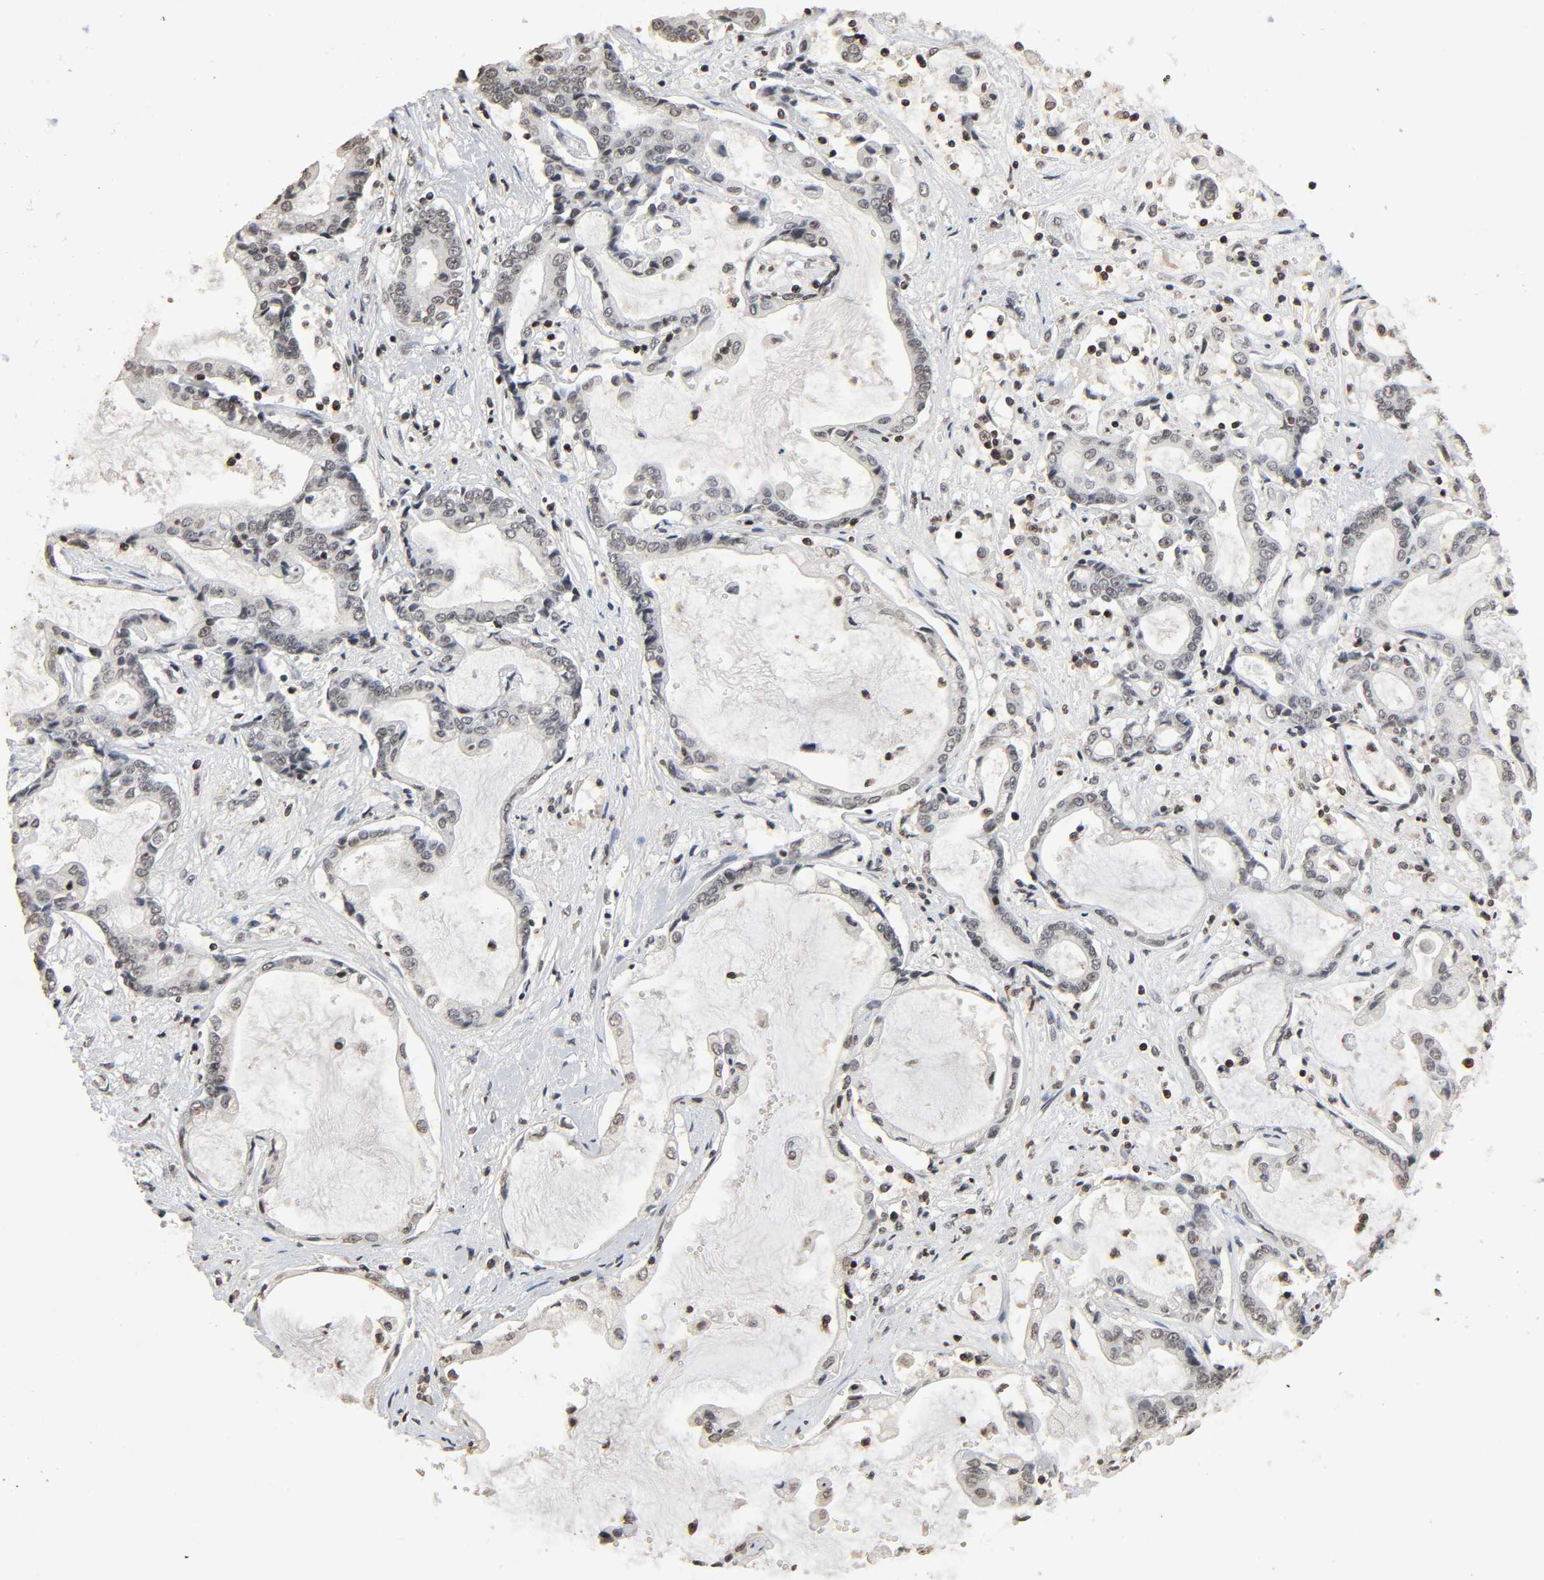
{"staining": {"intensity": "negative", "quantity": "none", "location": "none"}, "tissue": "liver cancer", "cell_type": "Tumor cells", "image_type": "cancer", "snomed": [{"axis": "morphology", "description": "Cholangiocarcinoma"}, {"axis": "topography", "description": "Liver"}], "caption": "Immunohistochemistry (IHC) photomicrograph of human liver cholangiocarcinoma stained for a protein (brown), which shows no expression in tumor cells.", "gene": "STK4", "patient": {"sex": "male", "age": 57}}